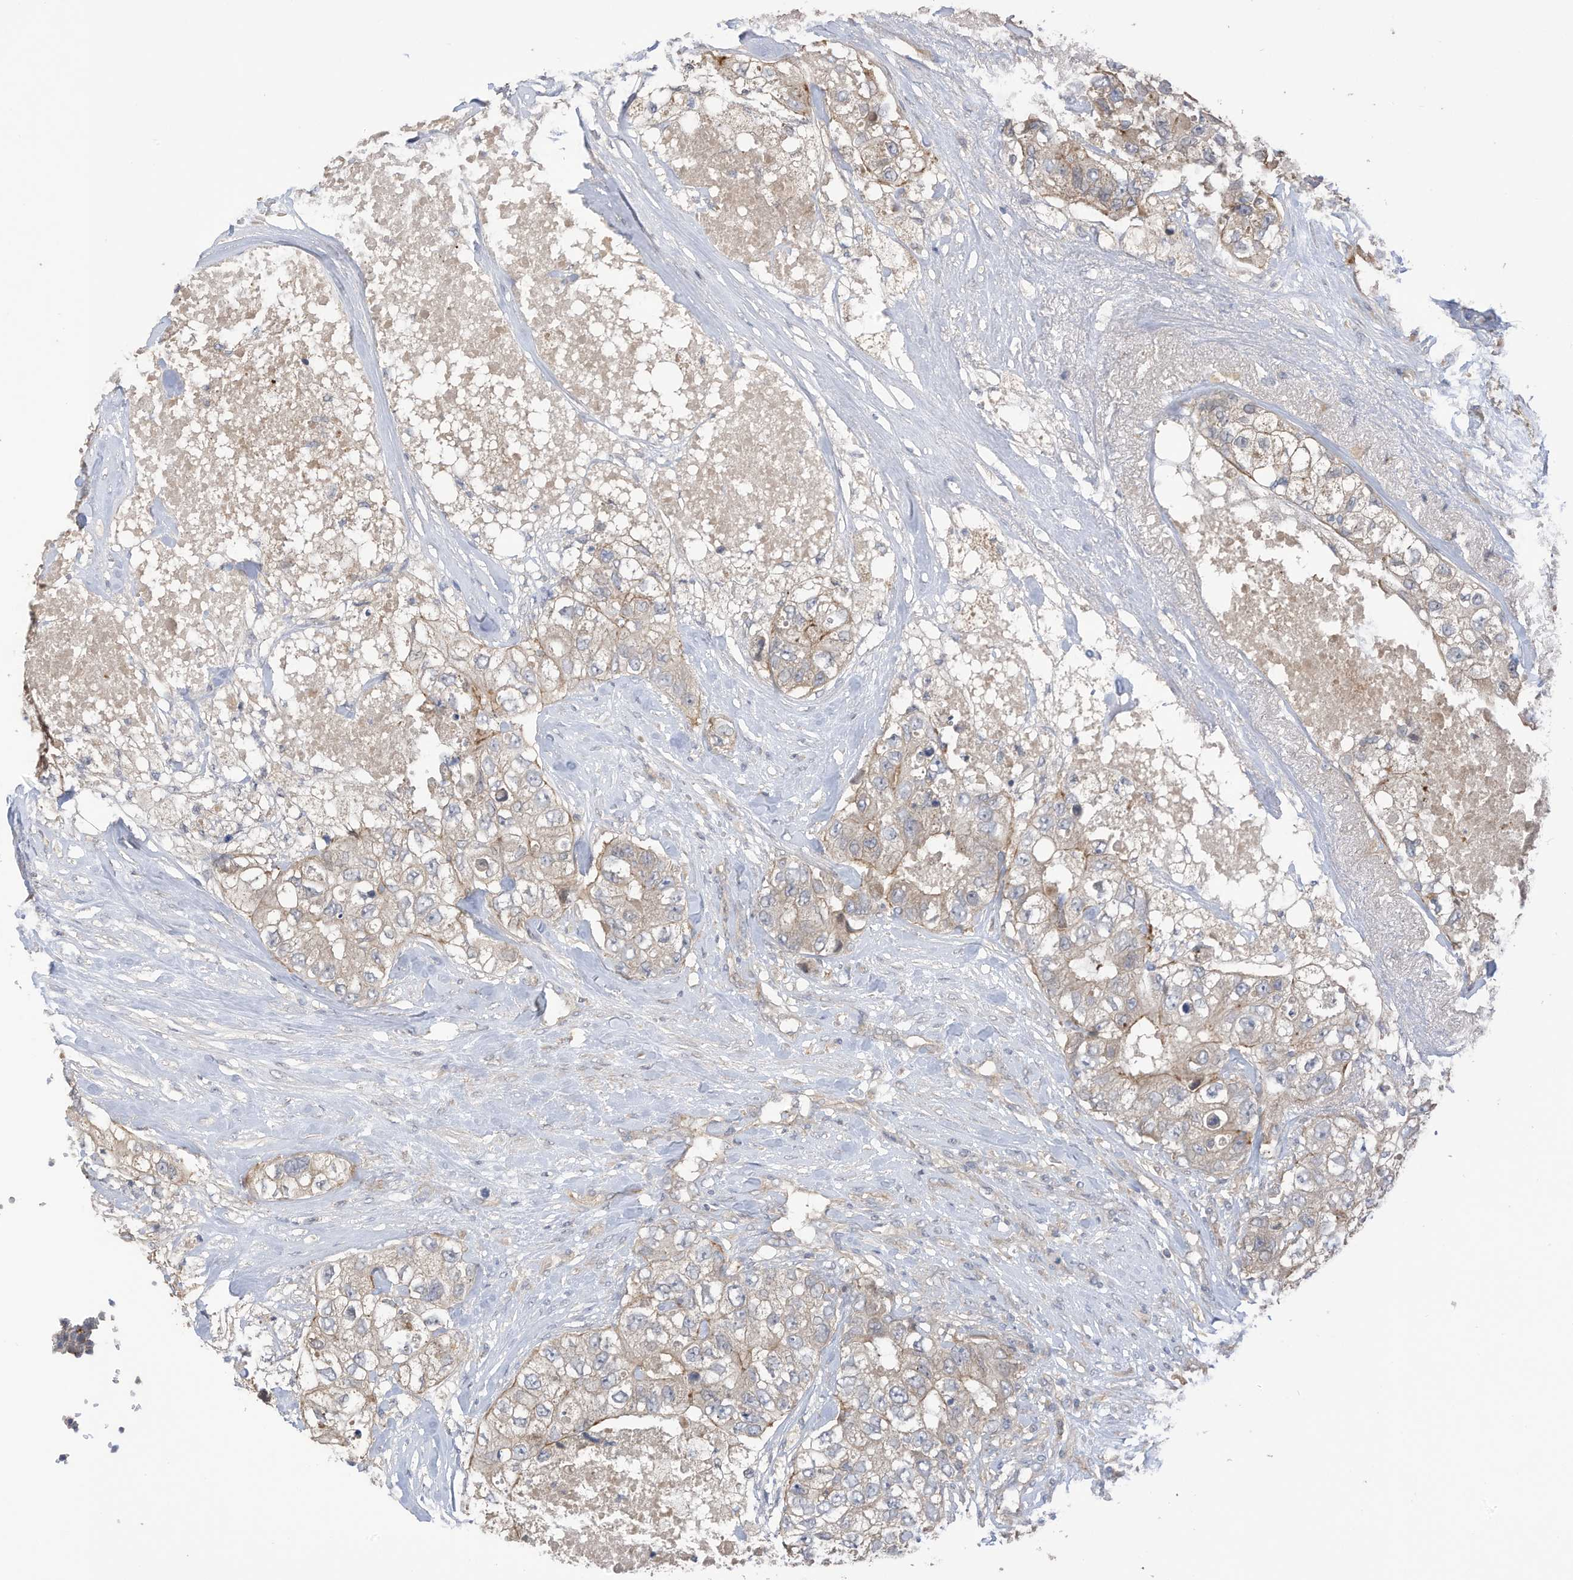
{"staining": {"intensity": "weak", "quantity": "25%-75%", "location": "cytoplasmic/membranous"}, "tissue": "breast cancer", "cell_type": "Tumor cells", "image_type": "cancer", "snomed": [{"axis": "morphology", "description": "Duct carcinoma"}, {"axis": "topography", "description": "Breast"}], "caption": "Immunohistochemistry (IHC) histopathology image of neoplastic tissue: human breast intraductal carcinoma stained using IHC reveals low levels of weak protein expression localized specifically in the cytoplasmic/membranous of tumor cells, appearing as a cytoplasmic/membranous brown color.", "gene": "REC8", "patient": {"sex": "female", "age": 62}}